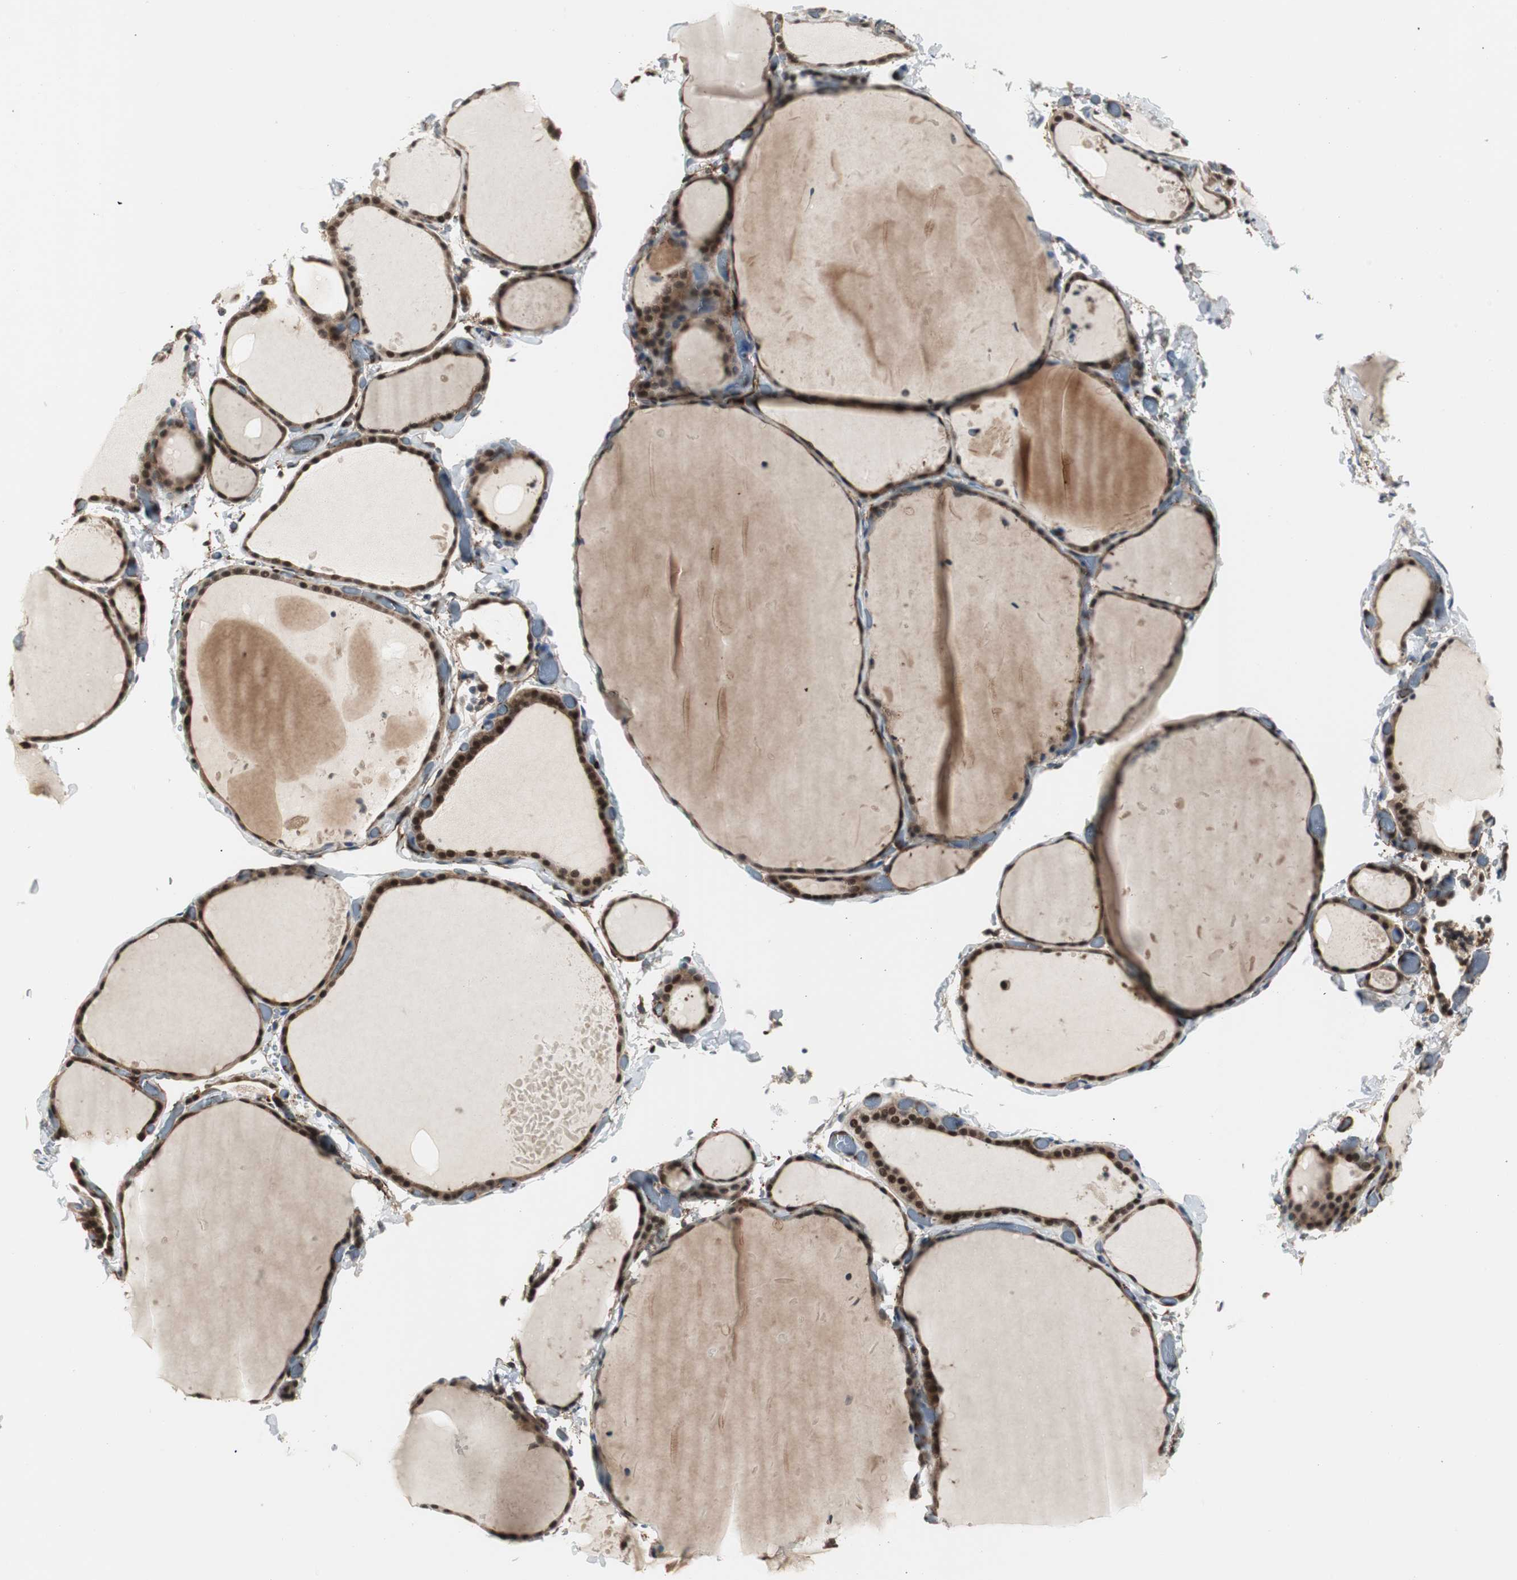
{"staining": {"intensity": "strong", "quantity": ">75%", "location": "cytoplasmic/membranous,nuclear"}, "tissue": "thyroid gland", "cell_type": "Glandular cells", "image_type": "normal", "snomed": [{"axis": "morphology", "description": "Normal tissue, NOS"}, {"axis": "topography", "description": "Thyroid gland"}], "caption": "The micrograph shows a brown stain indicating the presence of a protein in the cytoplasmic/membranous,nuclear of glandular cells in thyroid gland. (Stains: DAB (3,3'-diaminobenzidine) in brown, nuclei in blue, Microscopy: brightfield microscopy at high magnification).", "gene": "PTPN11", "patient": {"sex": "female", "age": 22}}